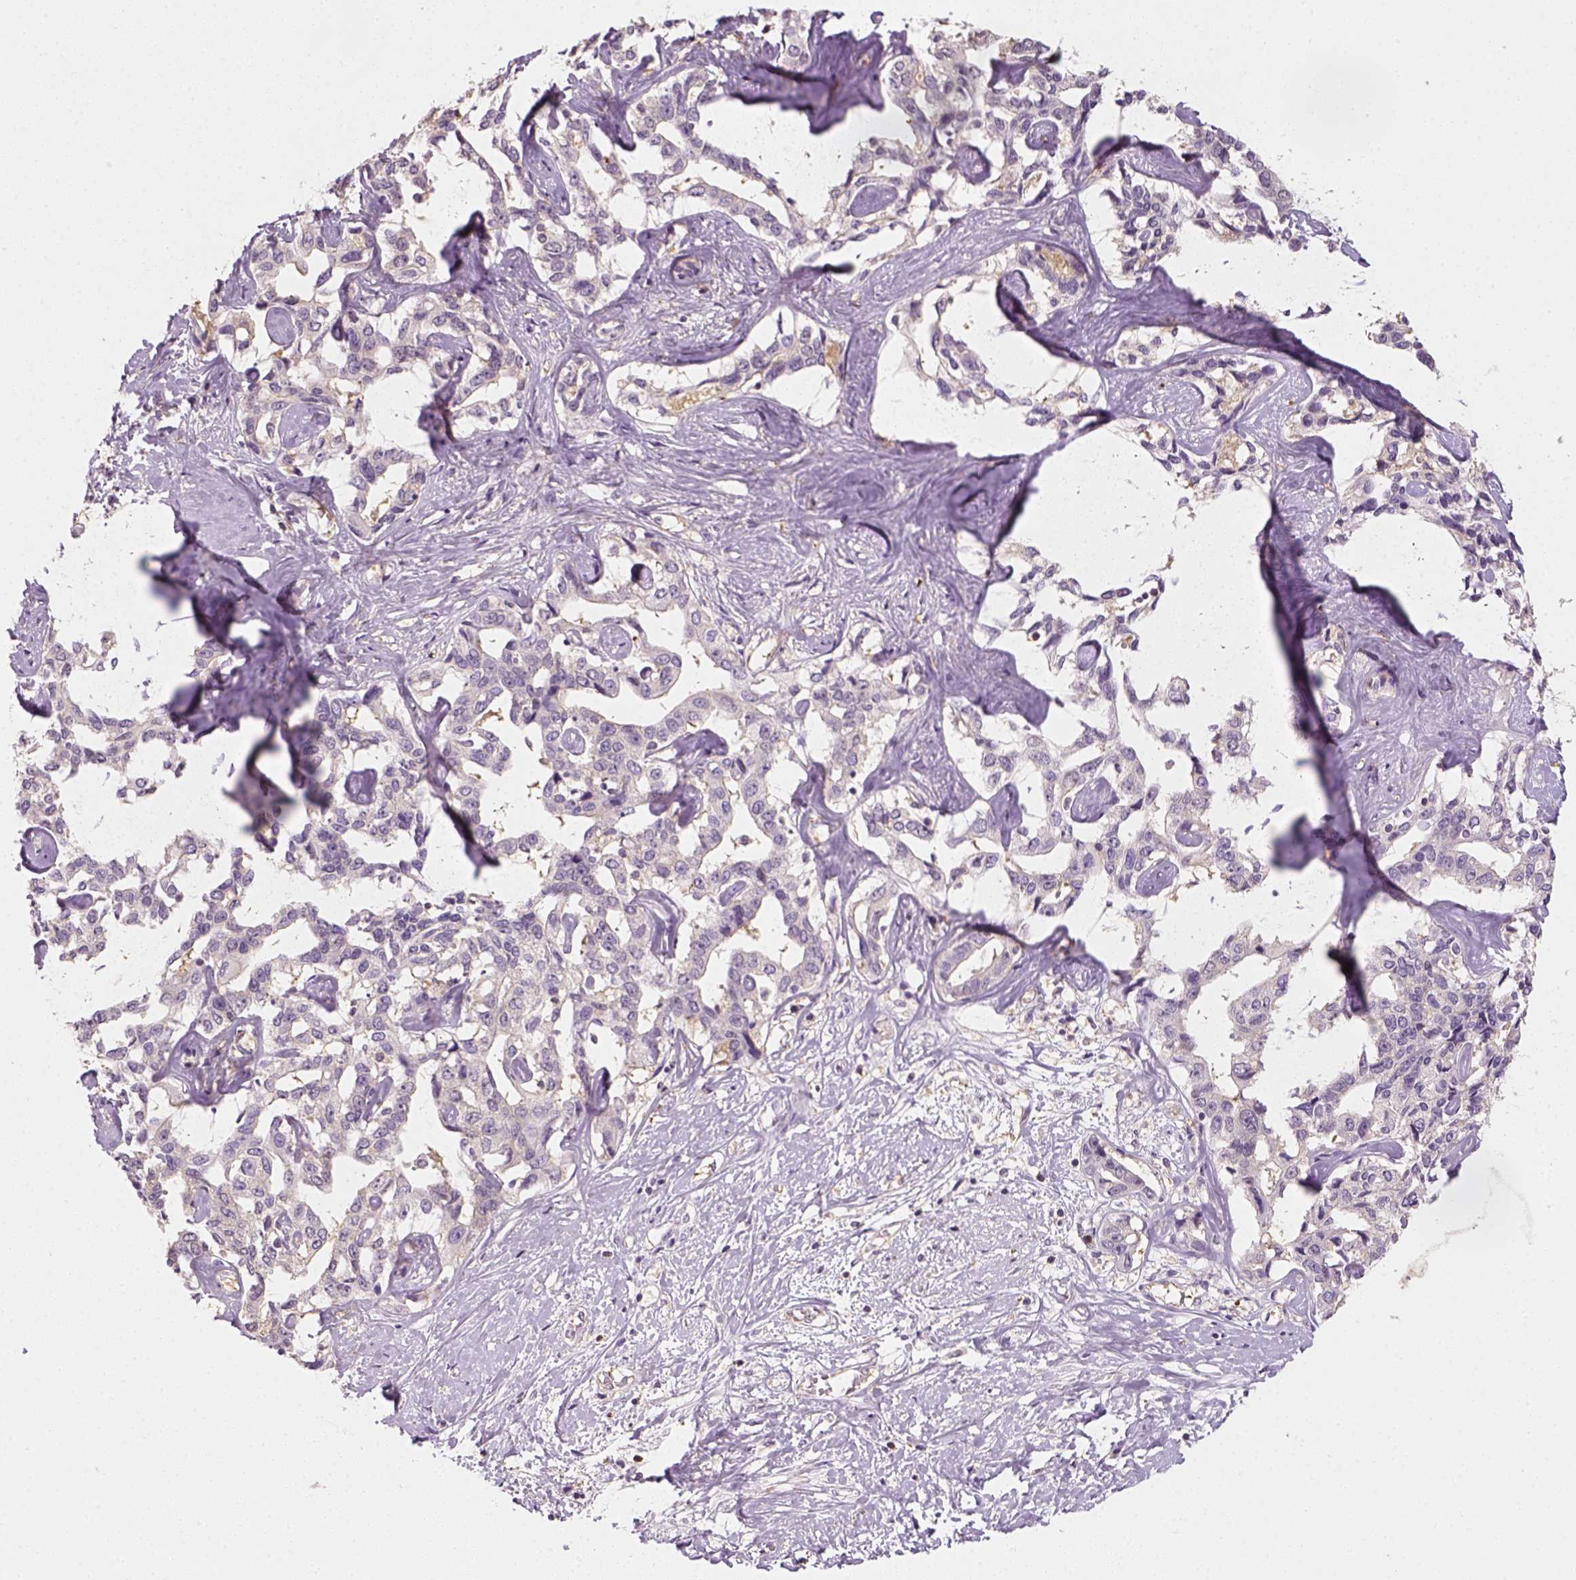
{"staining": {"intensity": "negative", "quantity": "none", "location": "none"}, "tissue": "liver cancer", "cell_type": "Tumor cells", "image_type": "cancer", "snomed": [{"axis": "morphology", "description": "Cholangiocarcinoma"}, {"axis": "topography", "description": "Liver"}], "caption": "Immunohistochemistry (IHC) micrograph of neoplastic tissue: human cholangiocarcinoma (liver) stained with DAB (3,3'-diaminobenzidine) exhibits no significant protein staining in tumor cells. (DAB immunohistochemistry (IHC) visualized using brightfield microscopy, high magnification).", "gene": "EPHB1", "patient": {"sex": "male", "age": 59}}